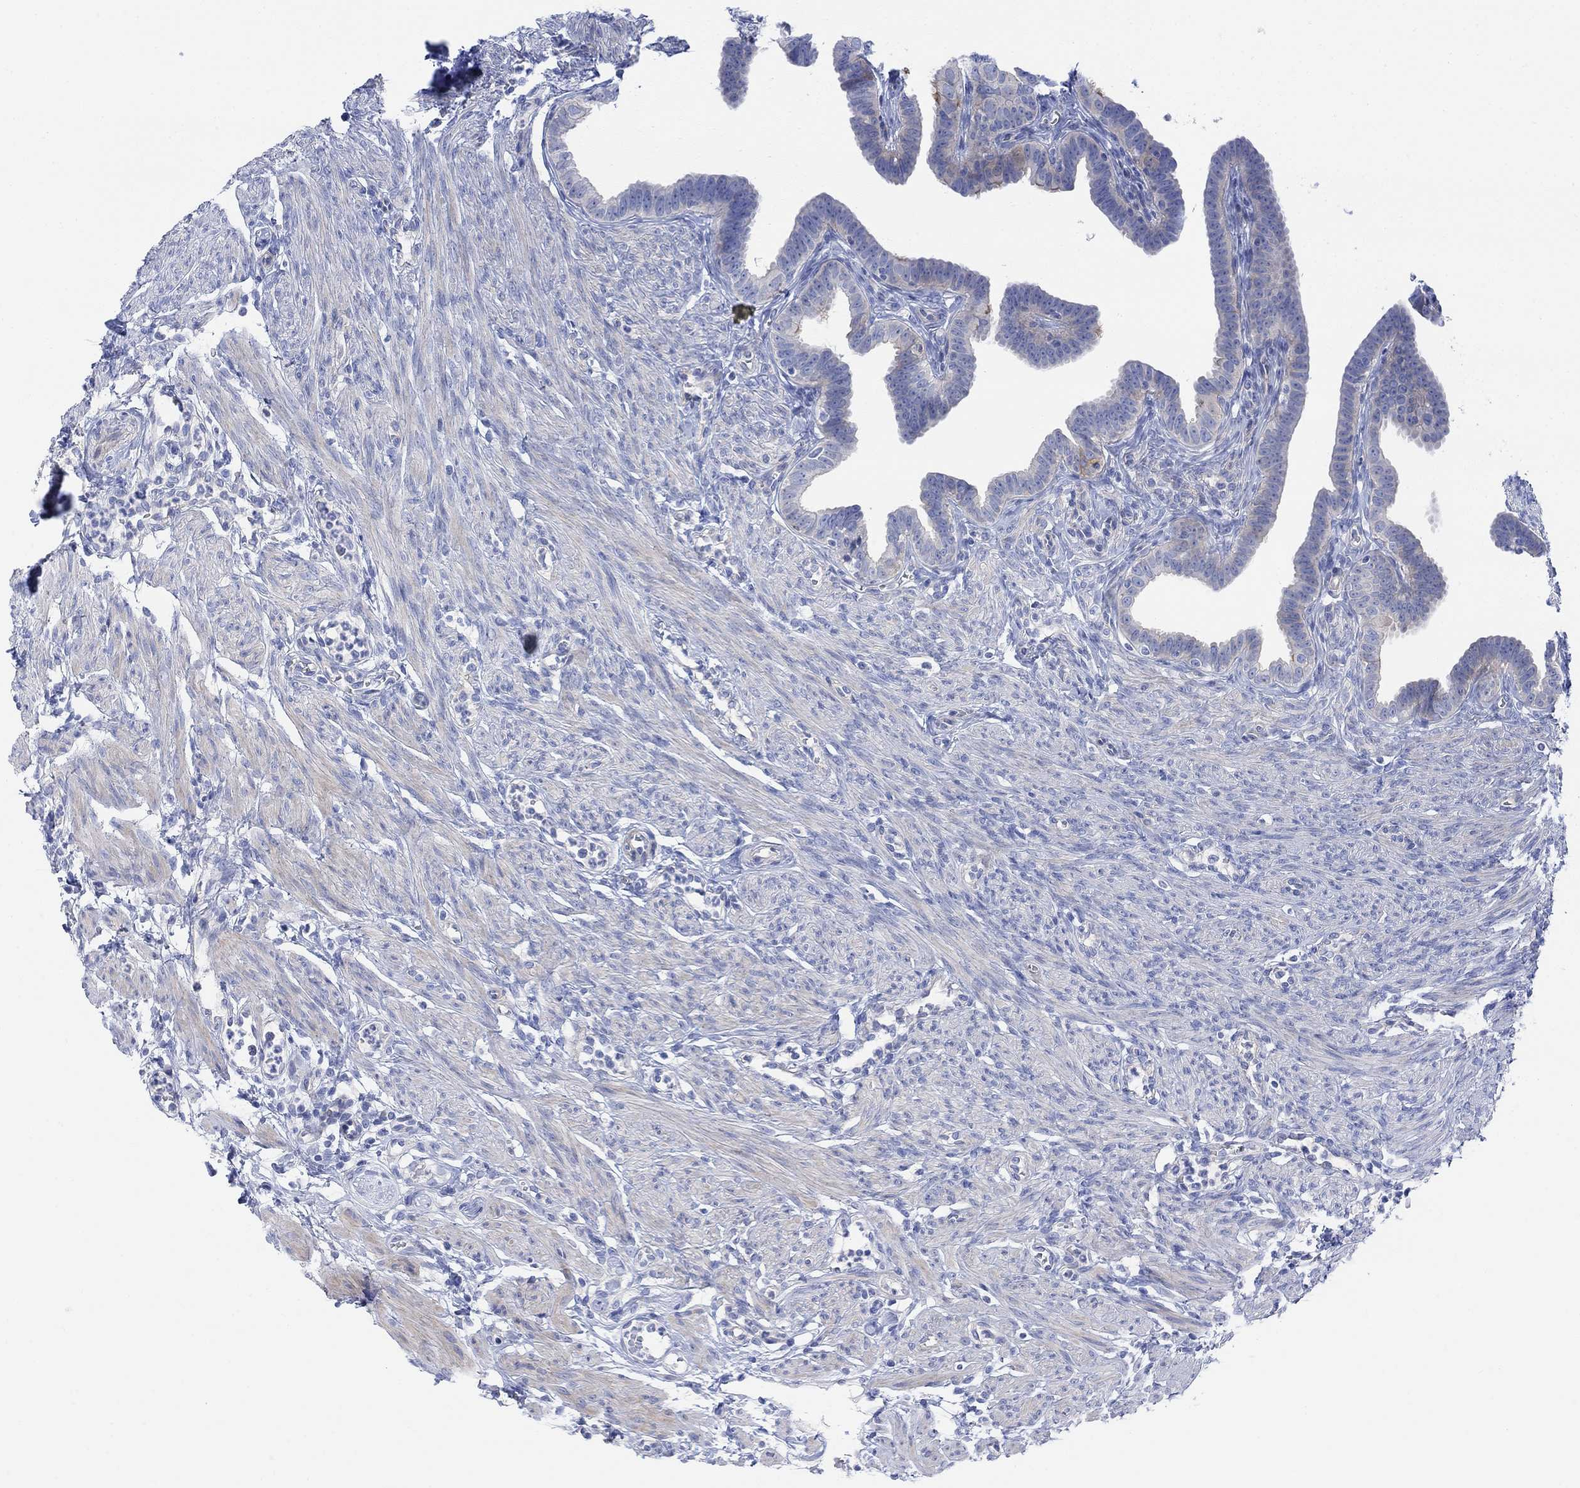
{"staining": {"intensity": "moderate", "quantity": "<25%", "location": "cytoplasmic/membranous"}, "tissue": "fallopian tube", "cell_type": "Glandular cells", "image_type": "normal", "snomed": [{"axis": "morphology", "description": "Normal tissue, NOS"}, {"axis": "topography", "description": "Fallopian tube"}, {"axis": "topography", "description": "Ovary"}], "caption": "The histopathology image shows immunohistochemical staining of normal fallopian tube. There is moderate cytoplasmic/membranous positivity is seen in about <25% of glandular cells.", "gene": "TLDC2", "patient": {"sex": "female", "age": 33}}